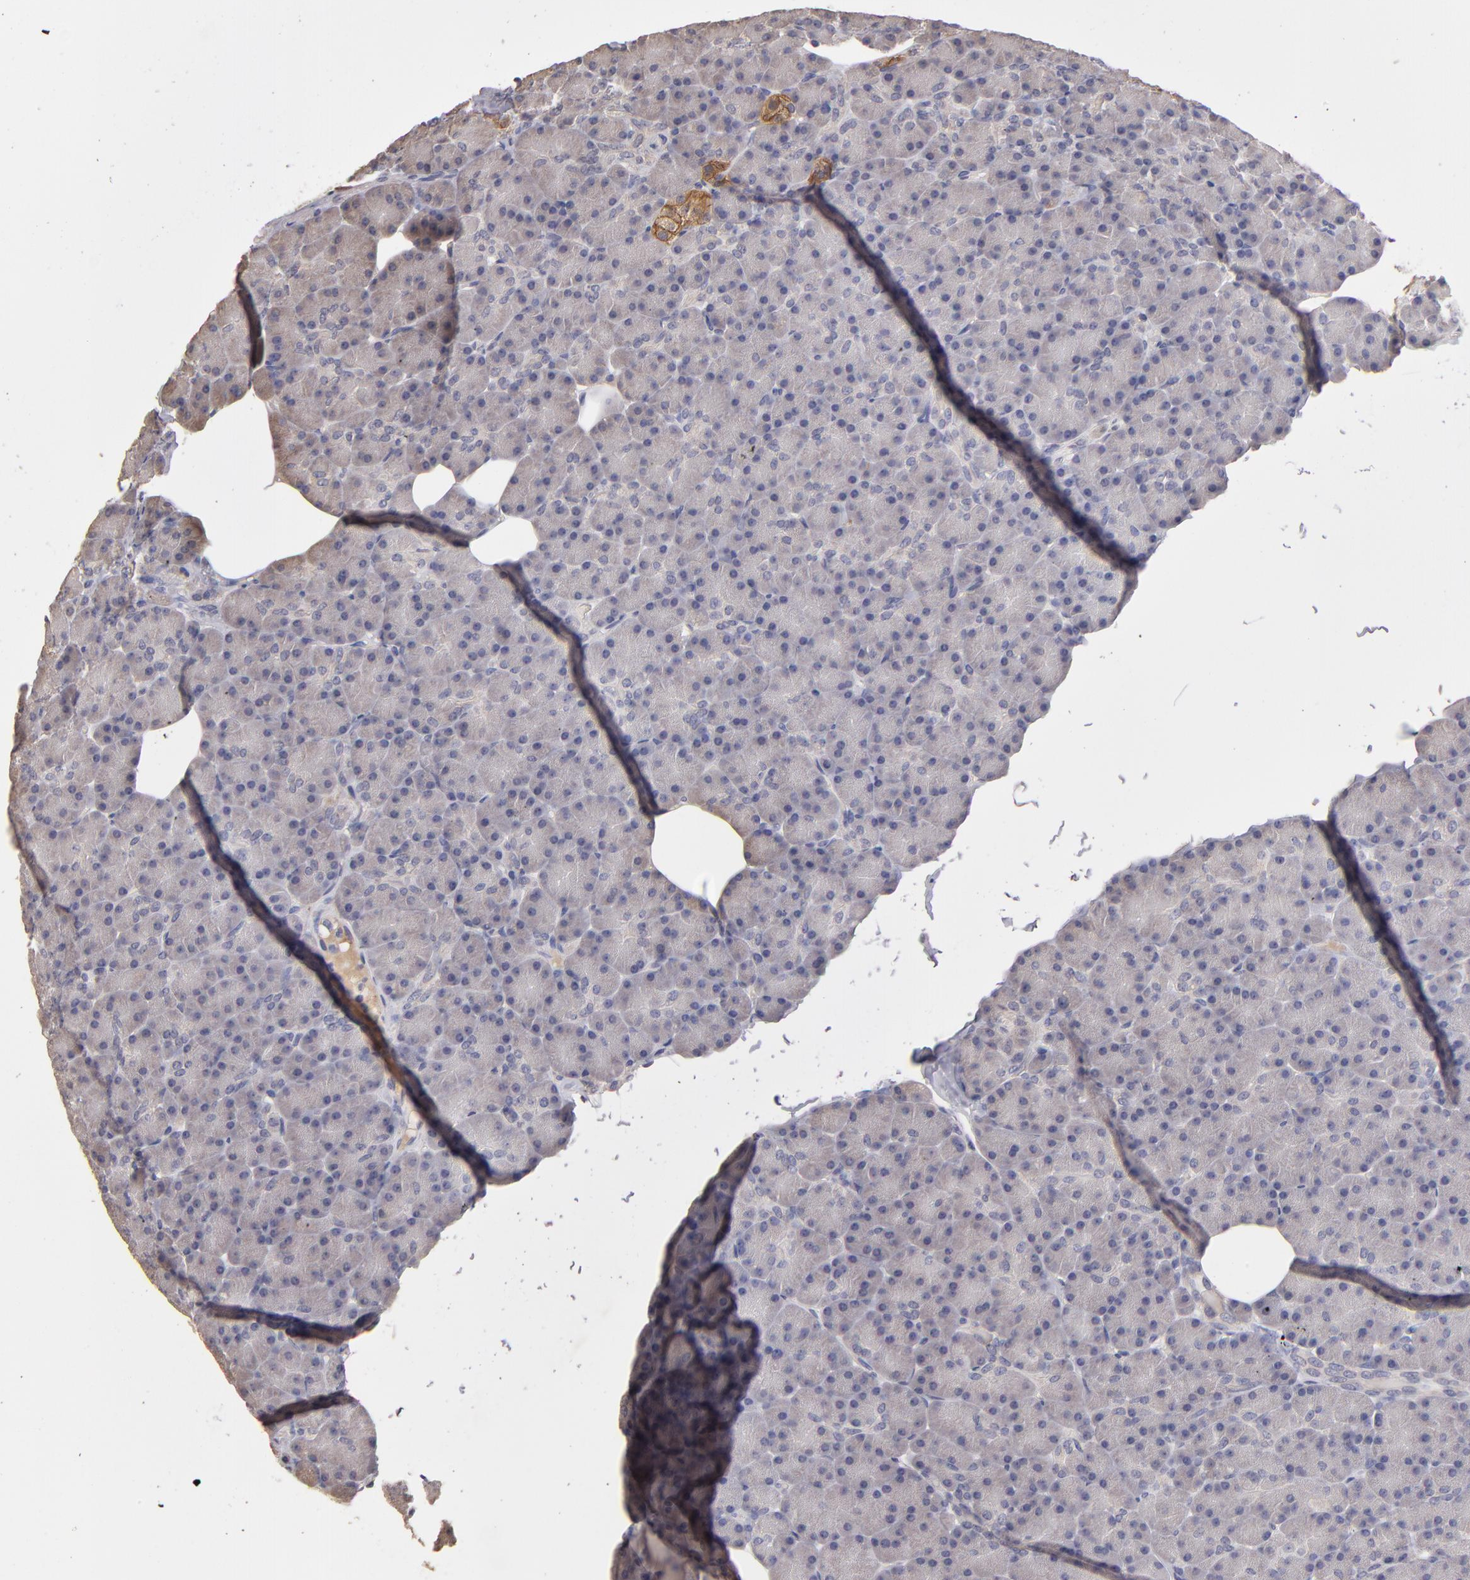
{"staining": {"intensity": "weak", "quantity": "25%-75%", "location": "cytoplasmic/membranous"}, "tissue": "pancreas", "cell_type": "Exocrine glandular cells", "image_type": "normal", "snomed": [{"axis": "morphology", "description": "Normal tissue, NOS"}, {"axis": "topography", "description": "Pancreas"}], "caption": "A micrograph of pancreas stained for a protein shows weak cytoplasmic/membranous brown staining in exocrine glandular cells. (brown staining indicates protein expression, while blue staining denotes nuclei).", "gene": "GNAZ", "patient": {"sex": "female", "age": 43}}